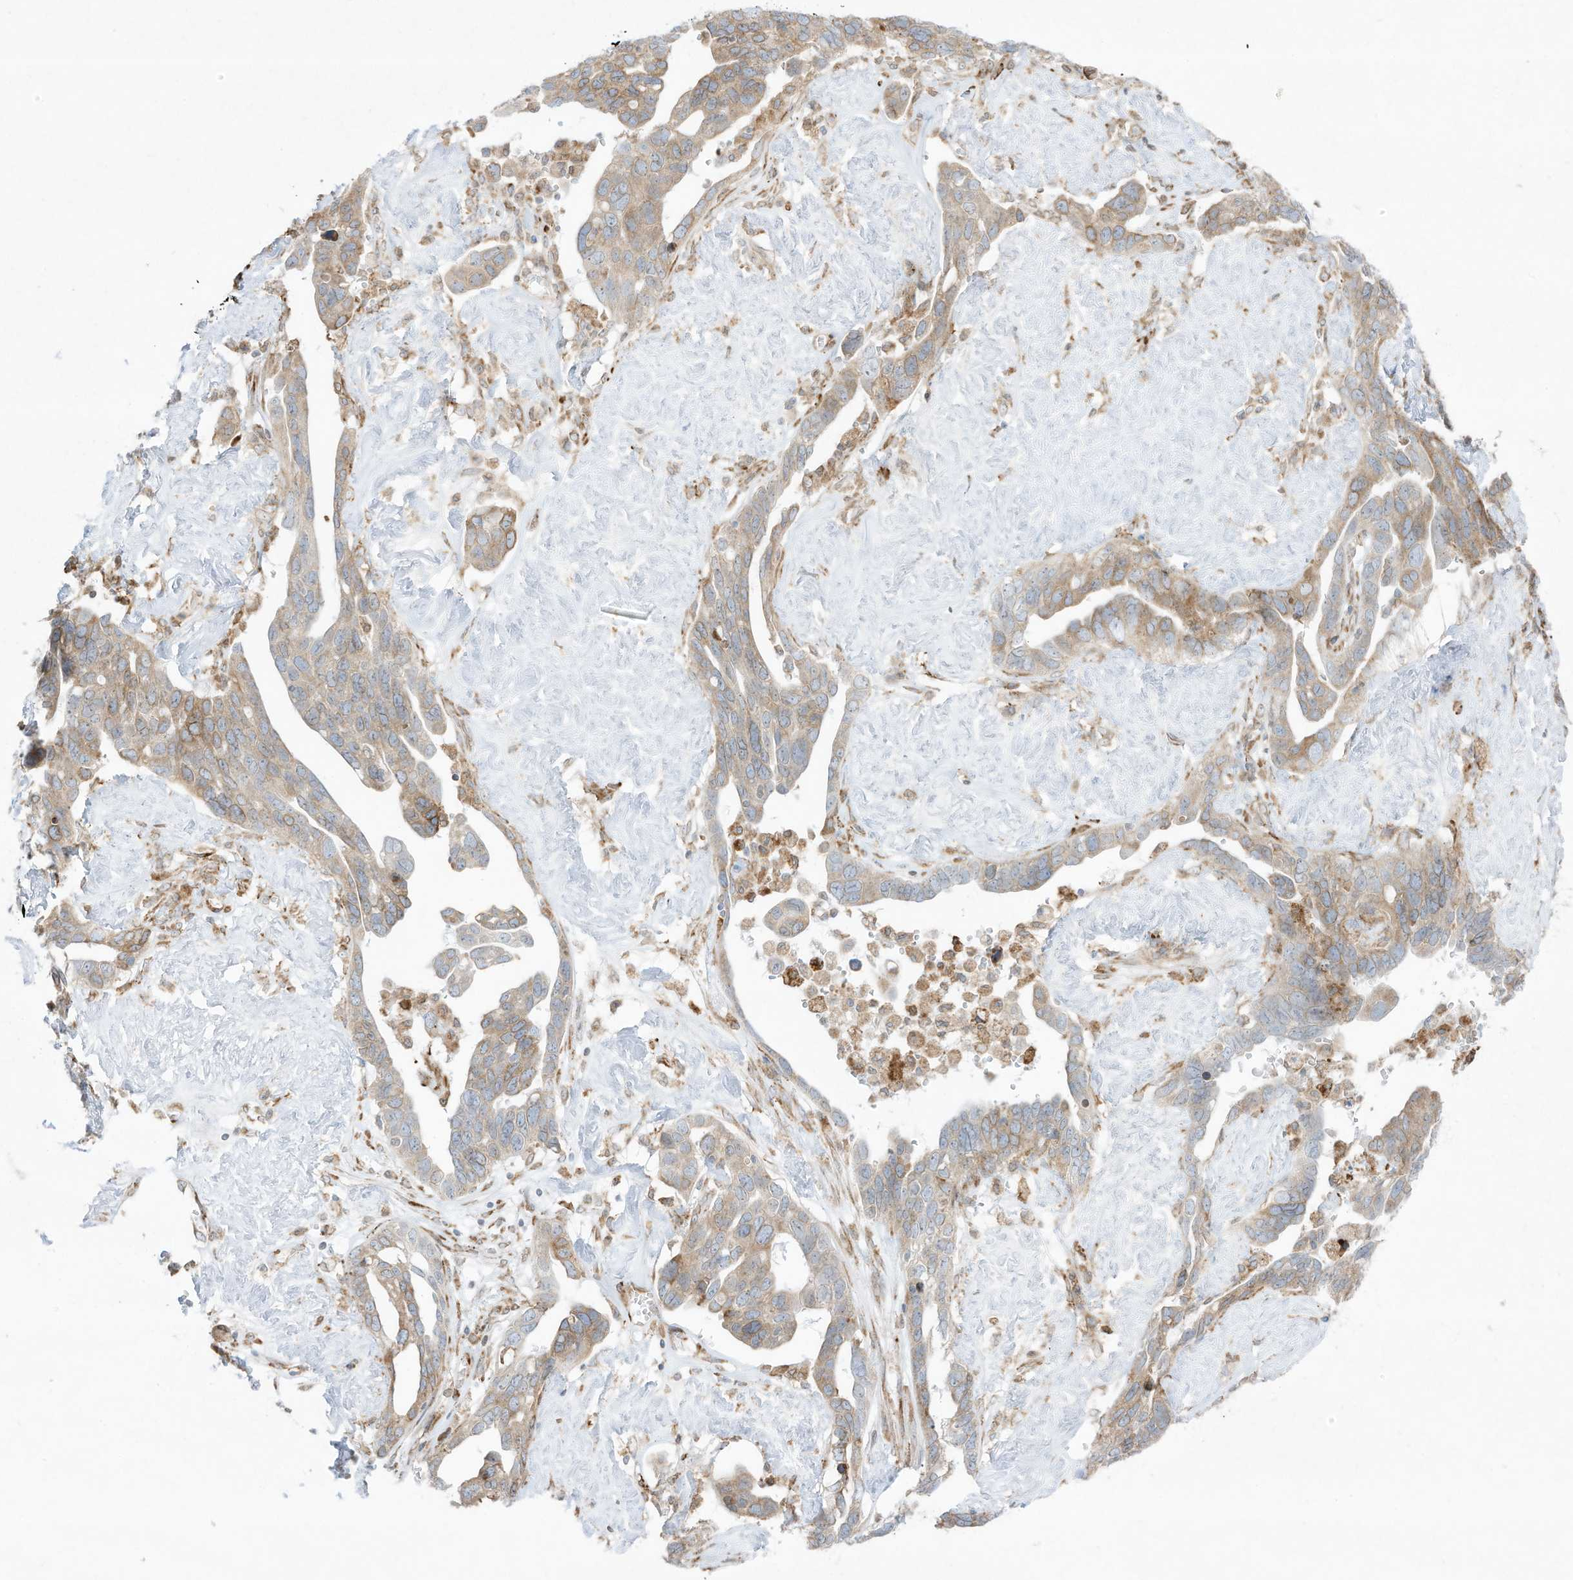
{"staining": {"intensity": "weak", "quantity": "25%-75%", "location": "cytoplasmic/membranous"}, "tissue": "ovarian cancer", "cell_type": "Tumor cells", "image_type": "cancer", "snomed": [{"axis": "morphology", "description": "Cystadenocarcinoma, serous, NOS"}, {"axis": "topography", "description": "Ovary"}], "caption": "Tumor cells reveal low levels of weak cytoplasmic/membranous staining in approximately 25%-75% of cells in ovarian serous cystadenocarcinoma.", "gene": "PTK6", "patient": {"sex": "female", "age": 54}}